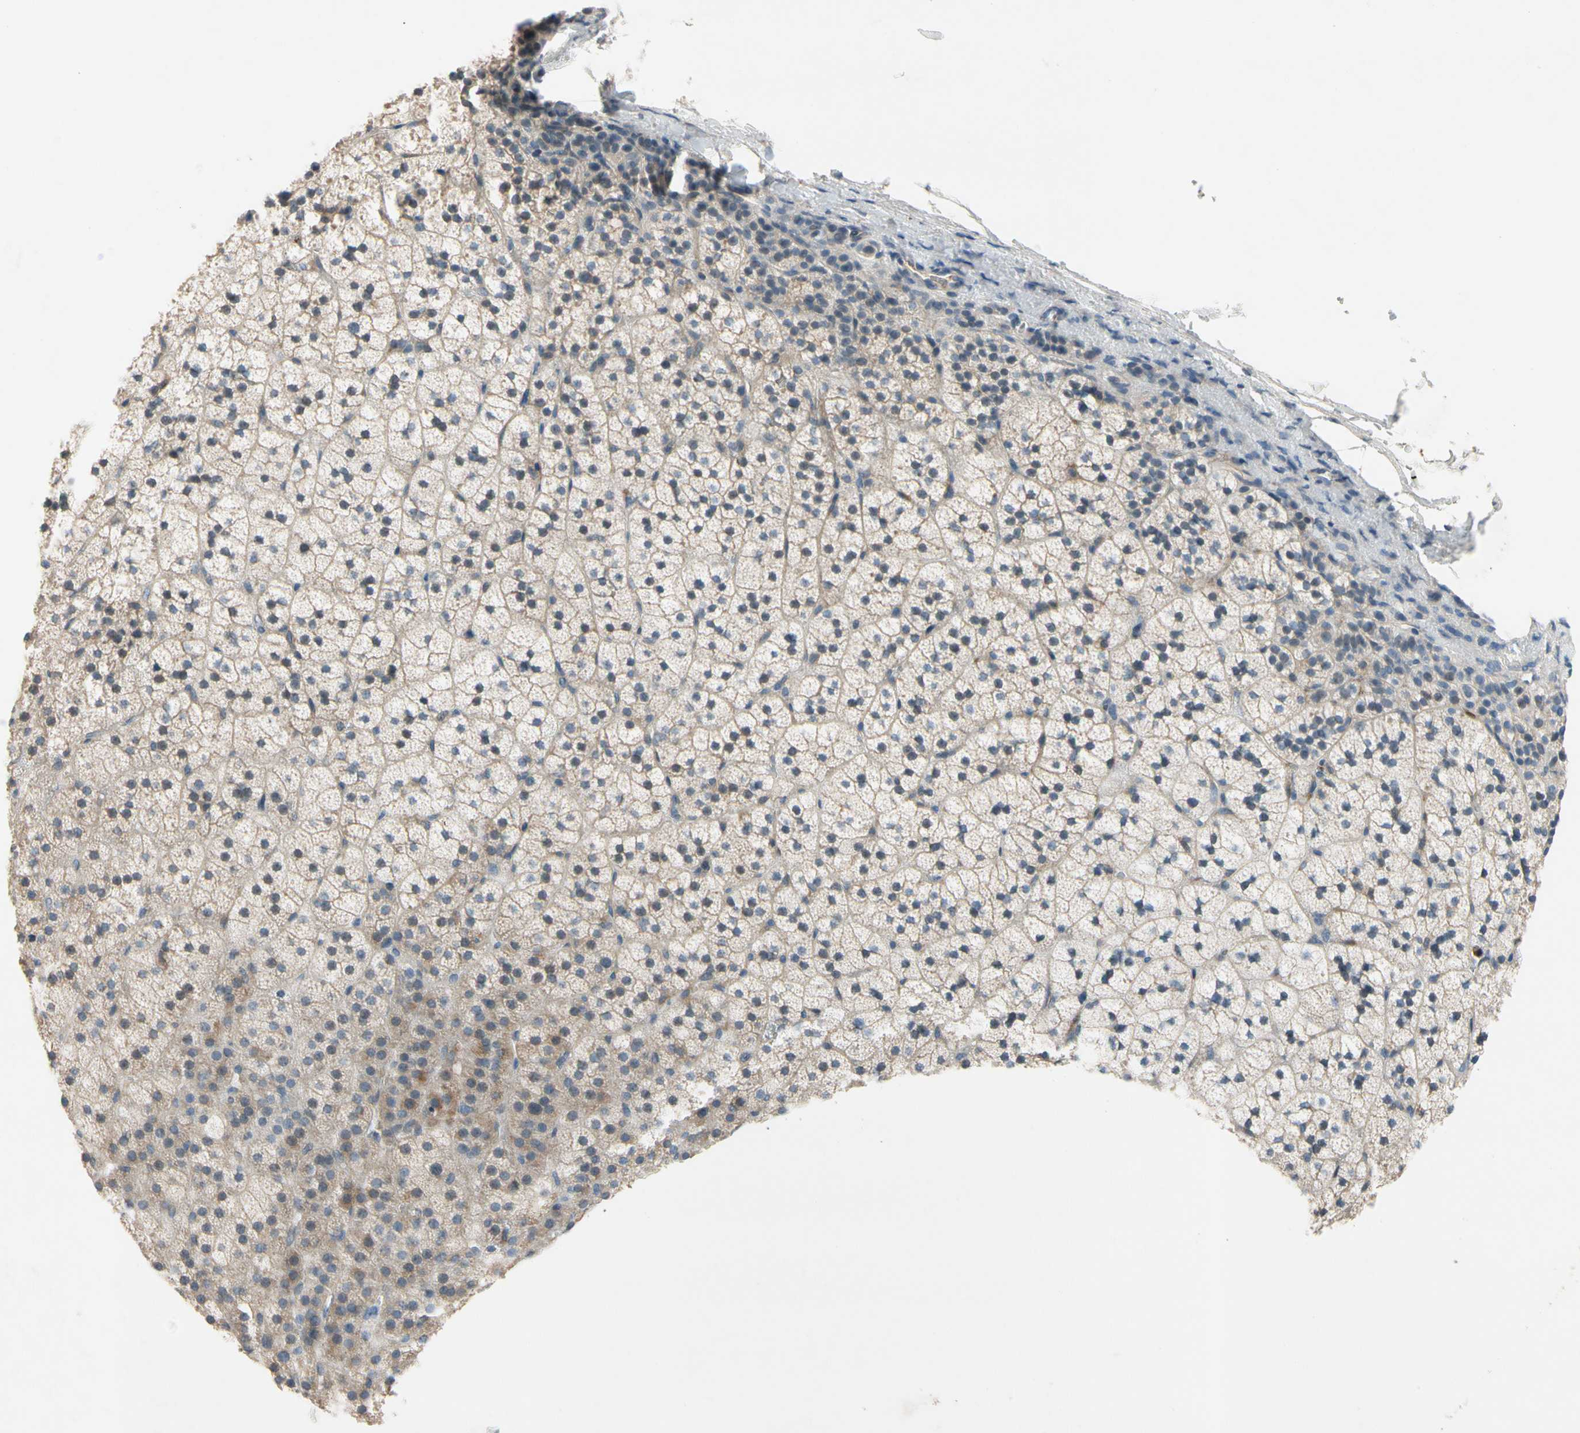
{"staining": {"intensity": "weak", "quantity": ">75%", "location": "cytoplasmic/membranous"}, "tissue": "adrenal gland", "cell_type": "Glandular cells", "image_type": "normal", "snomed": [{"axis": "morphology", "description": "Normal tissue, NOS"}, {"axis": "topography", "description": "Adrenal gland"}], "caption": "A high-resolution photomicrograph shows immunohistochemistry staining of normal adrenal gland, which demonstrates weak cytoplasmic/membranous staining in about >75% of glandular cells.", "gene": "PIP5K1B", "patient": {"sex": "male", "age": 35}}